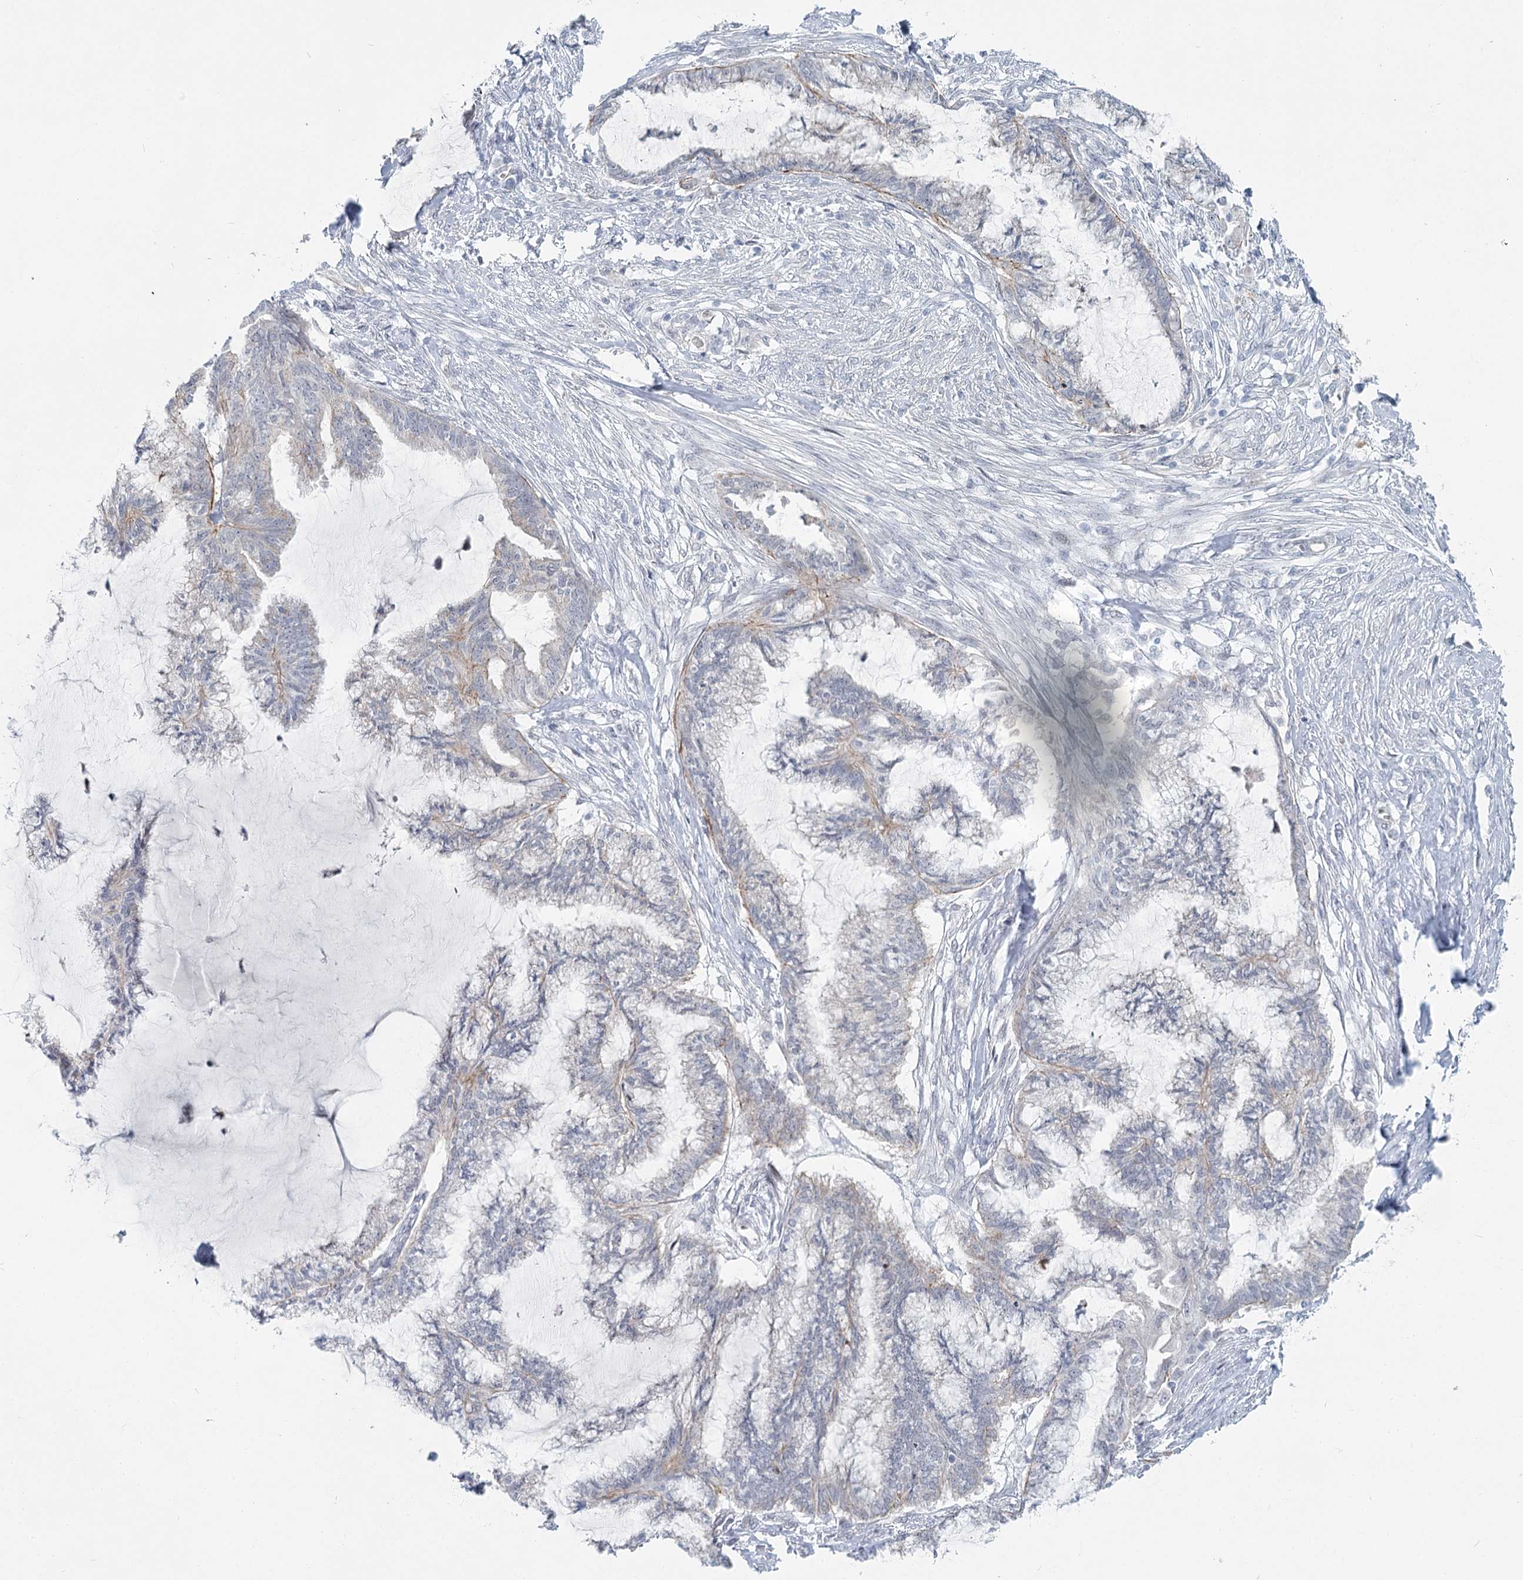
{"staining": {"intensity": "negative", "quantity": "none", "location": "none"}, "tissue": "endometrial cancer", "cell_type": "Tumor cells", "image_type": "cancer", "snomed": [{"axis": "morphology", "description": "Adenocarcinoma, NOS"}, {"axis": "topography", "description": "Endometrium"}], "caption": "This is an IHC image of adenocarcinoma (endometrial). There is no expression in tumor cells.", "gene": "ABHD8", "patient": {"sex": "female", "age": 86}}